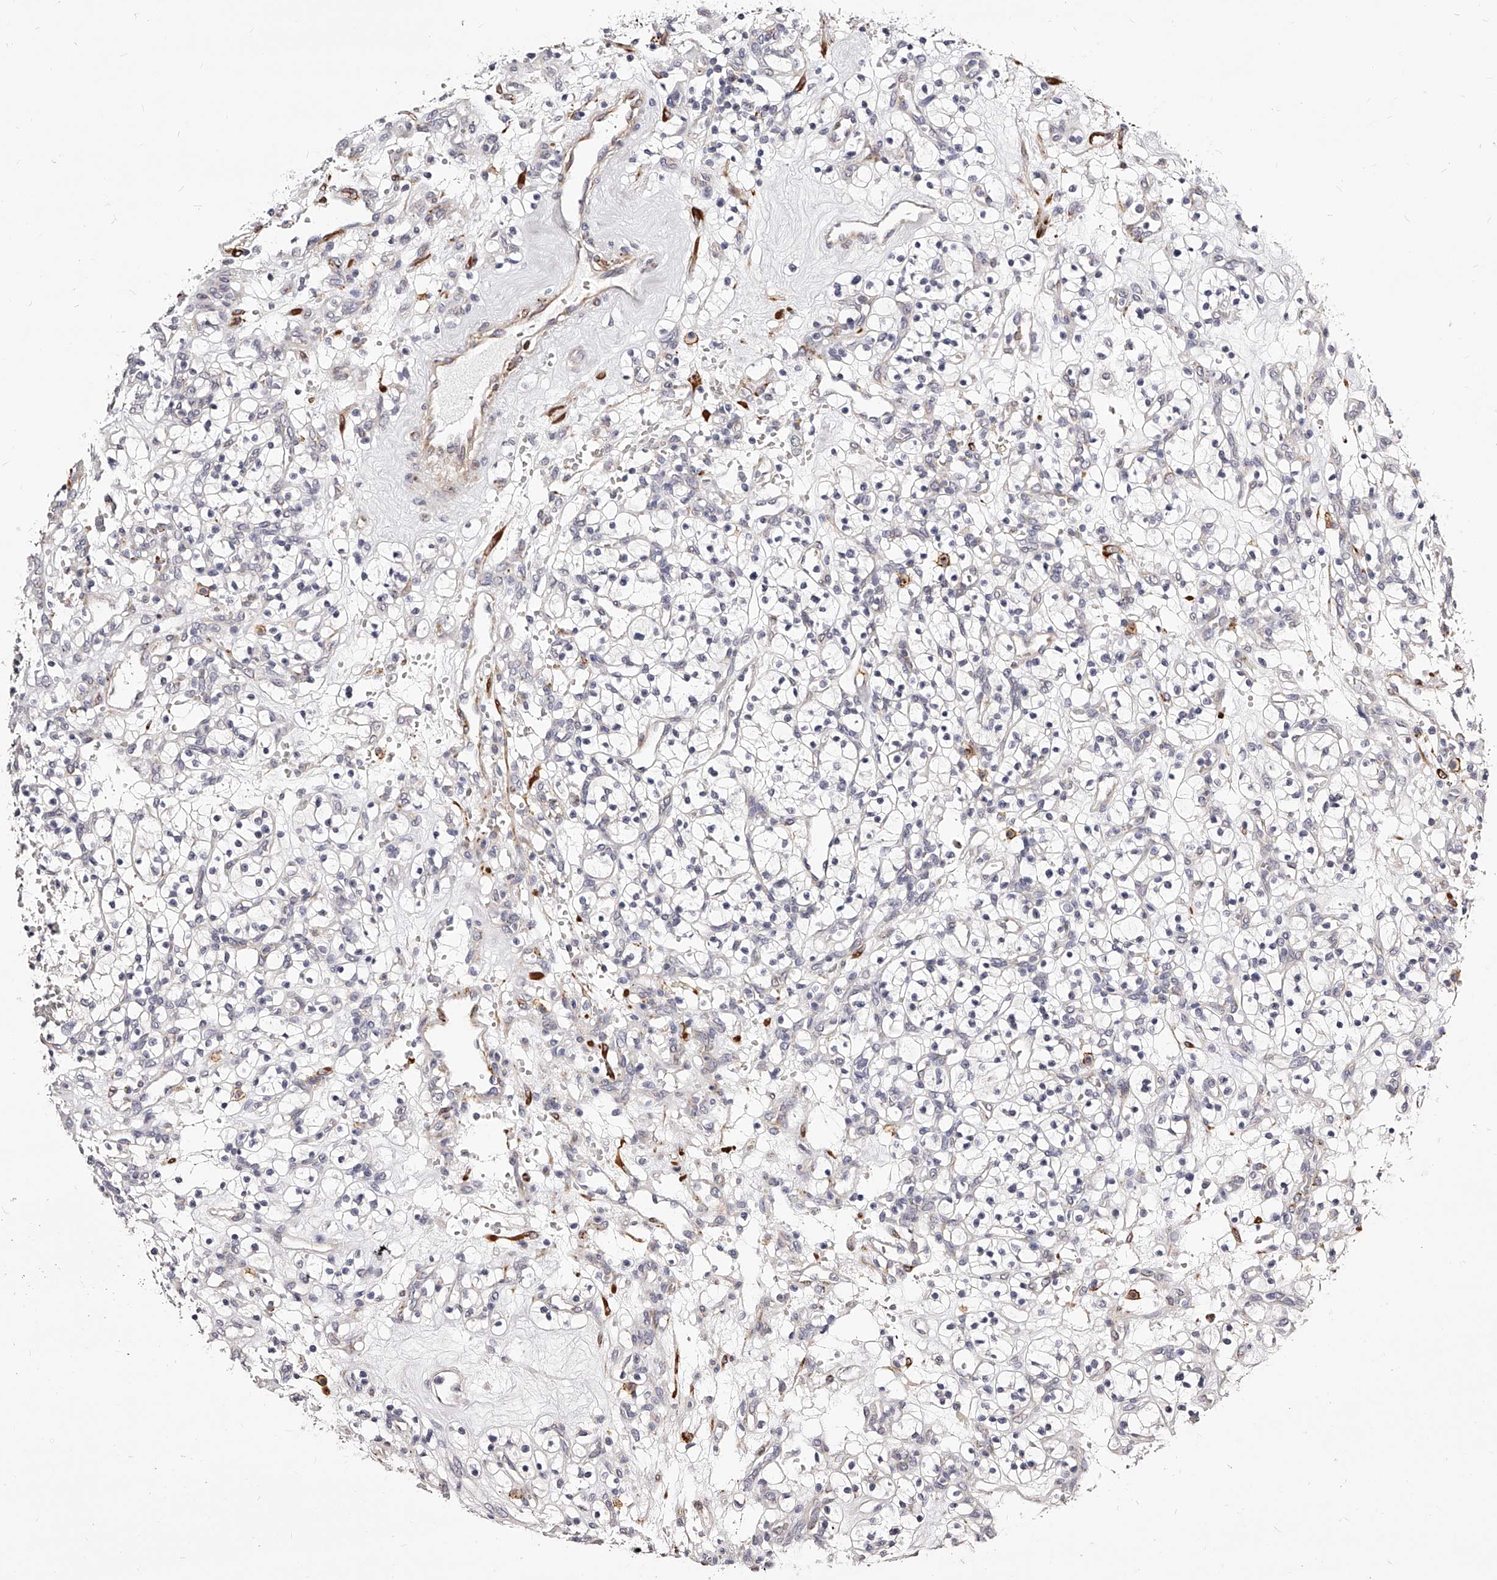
{"staining": {"intensity": "negative", "quantity": "none", "location": "none"}, "tissue": "renal cancer", "cell_type": "Tumor cells", "image_type": "cancer", "snomed": [{"axis": "morphology", "description": "Adenocarcinoma, NOS"}, {"axis": "topography", "description": "Kidney"}], "caption": "IHC of human renal adenocarcinoma demonstrates no staining in tumor cells.", "gene": "CD82", "patient": {"sex": "female", "age": 57}}